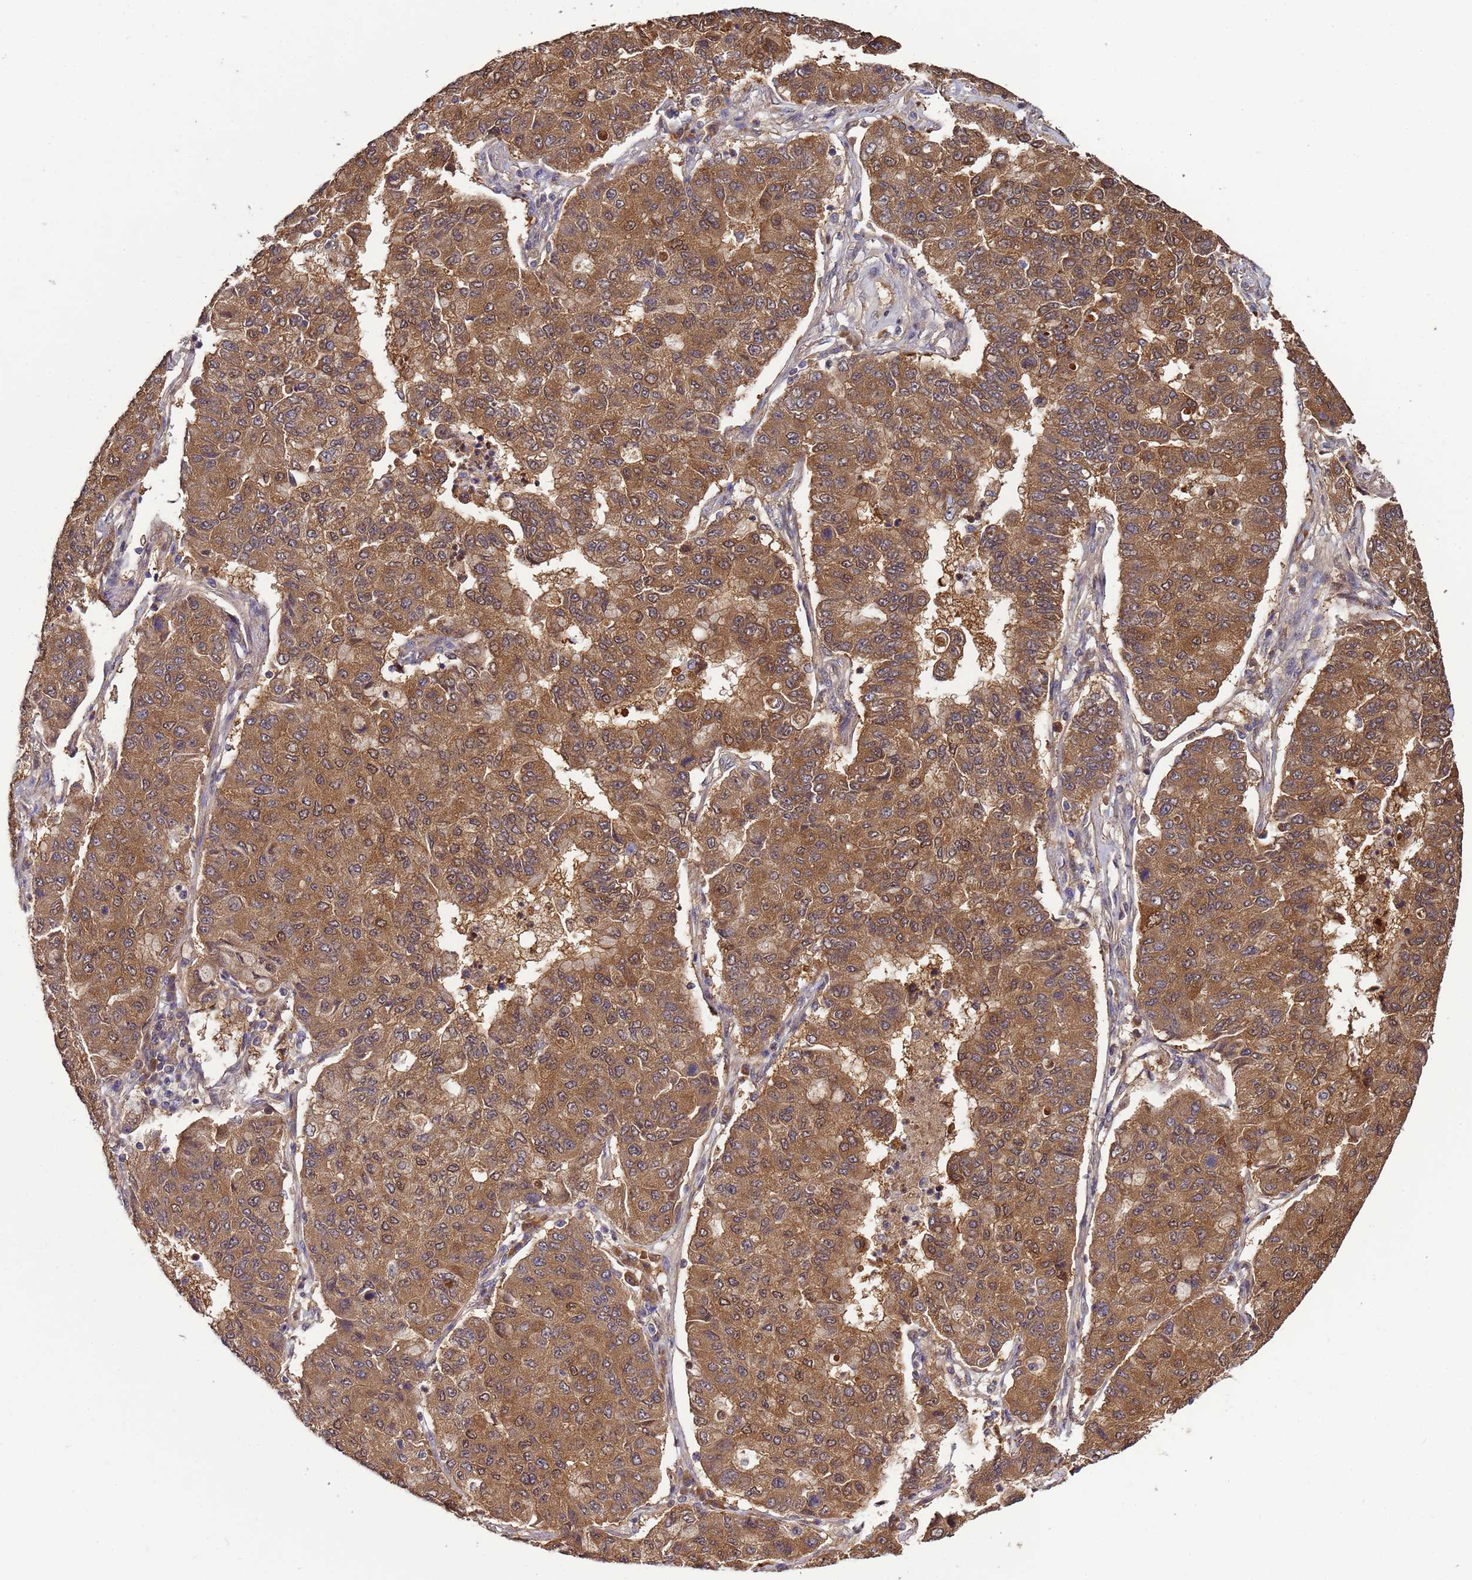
{"staining": {"intensity": "moderate", "quantity": ">75%", "location": "cytoplasmic/membranous"}, "tissue": "lung cancer", "cell_type": "Tumor cells", "image_type": "cancer", "snomed": [{"axis": "morphology", "description": "Squamous cell carcinoma, NOS"}, {"axis": "topography", "description": "Lung"}], "caption": "There is medium levels of moderate cytoplasmic/membranous positivity in tumor cells of lung cancer, as demonstrated by immunohistochemical staining (brown color).", "gene": "NAXE", "patient": {"sex": "male", "age": 74}}